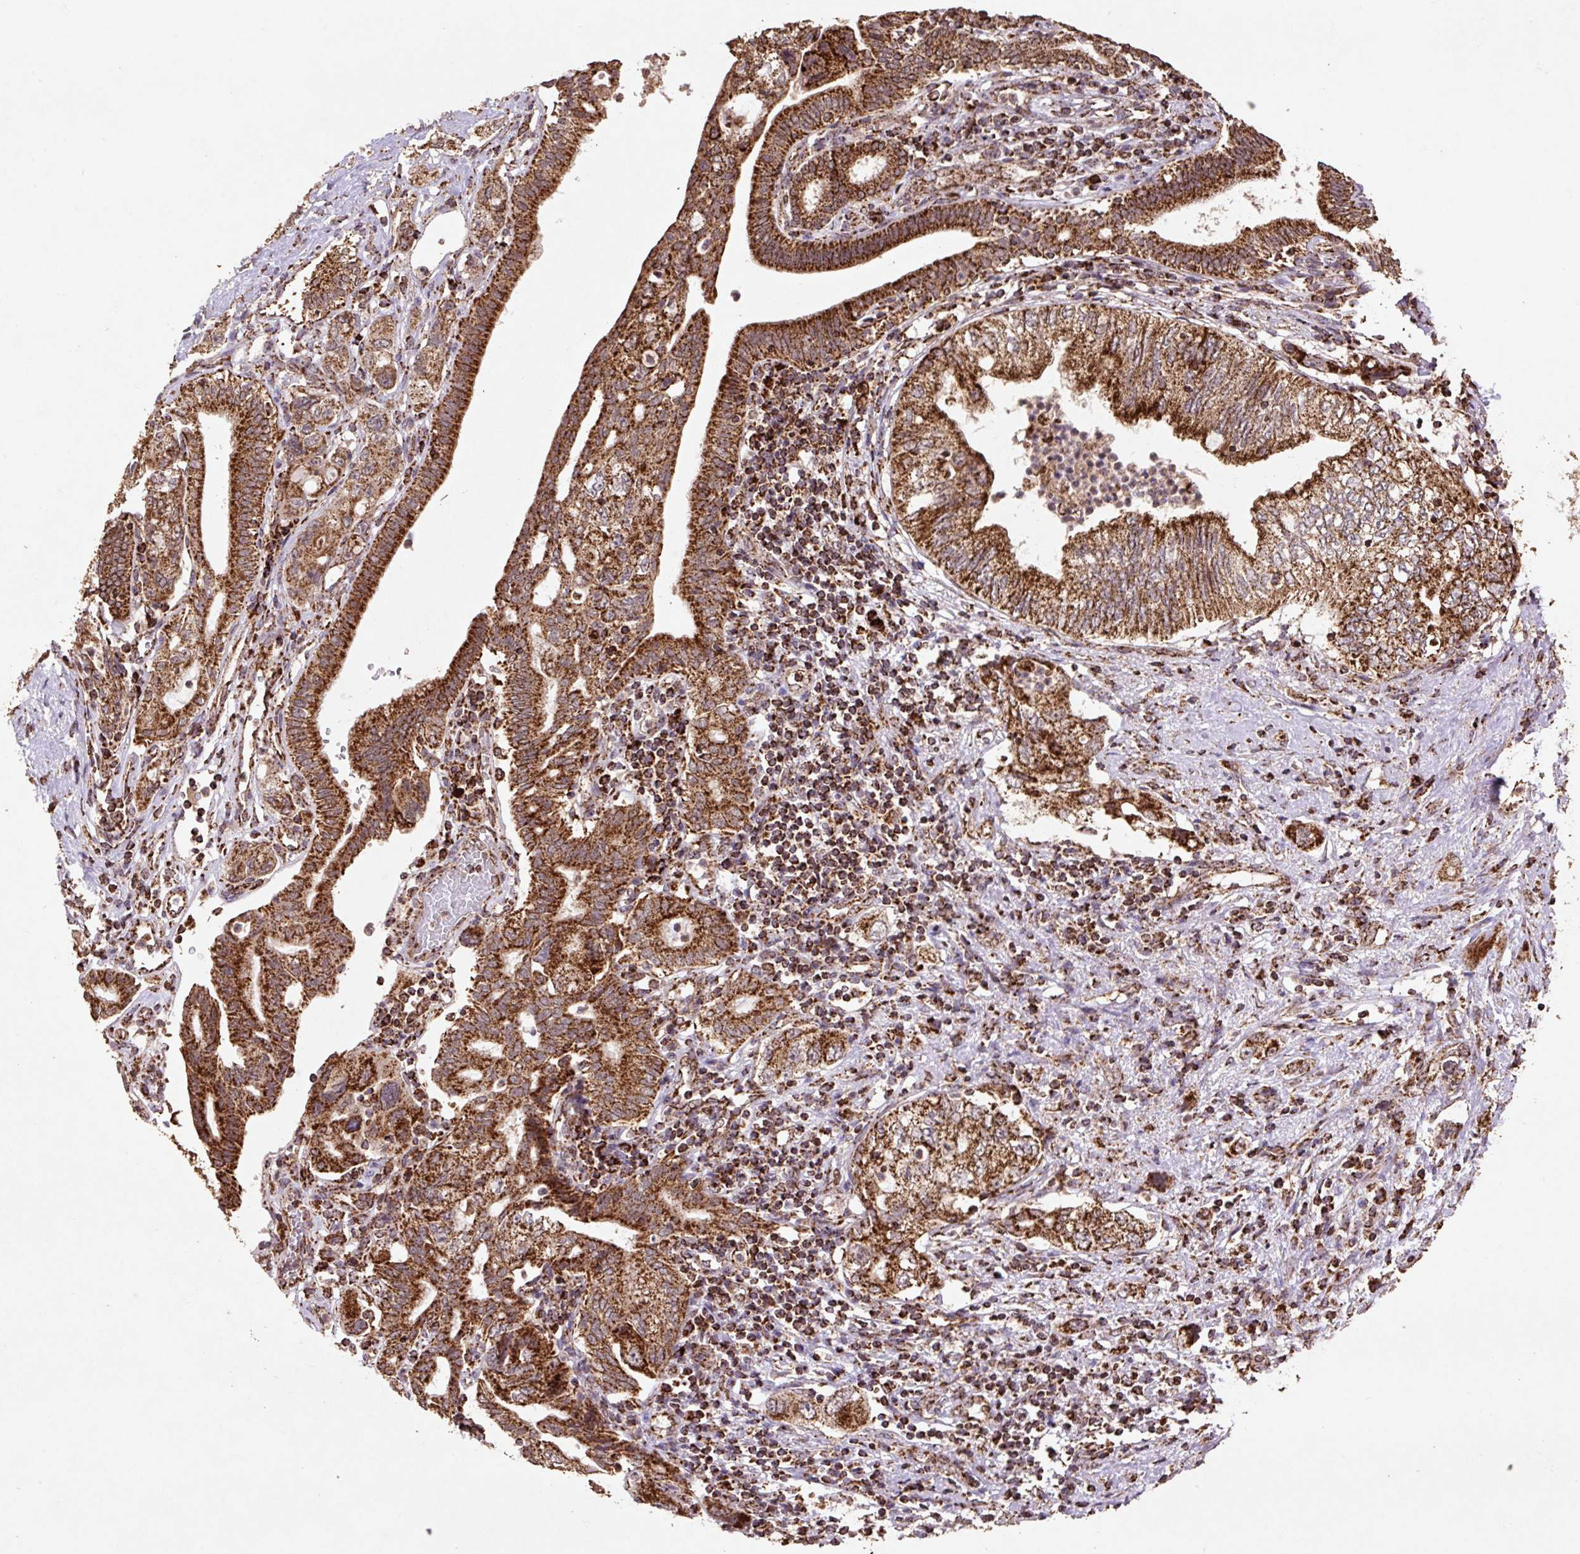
{"staining": {"intensity": "strong", "quantity": ">75%", "location": "cytoplasmic/membranous"}, "tissue": "pancreatic cancer", "cell_type": "Tumor cells", "image_type": "cancer", "snomed": [{"axis": "morphology", "description": "Adenocarcinoma, NOS"}, {"axis": "topography", "description": "Pancreas"}], "caption": "Strong cytoplasmic/membranous positivity for a protein is present in about >75% of tumor cells of pancreatic cancer (adenocarcinoma) using immunohistochemistry.", "gene": "ATP5F1A", "patient": {"sex": "female", "age": 73}}